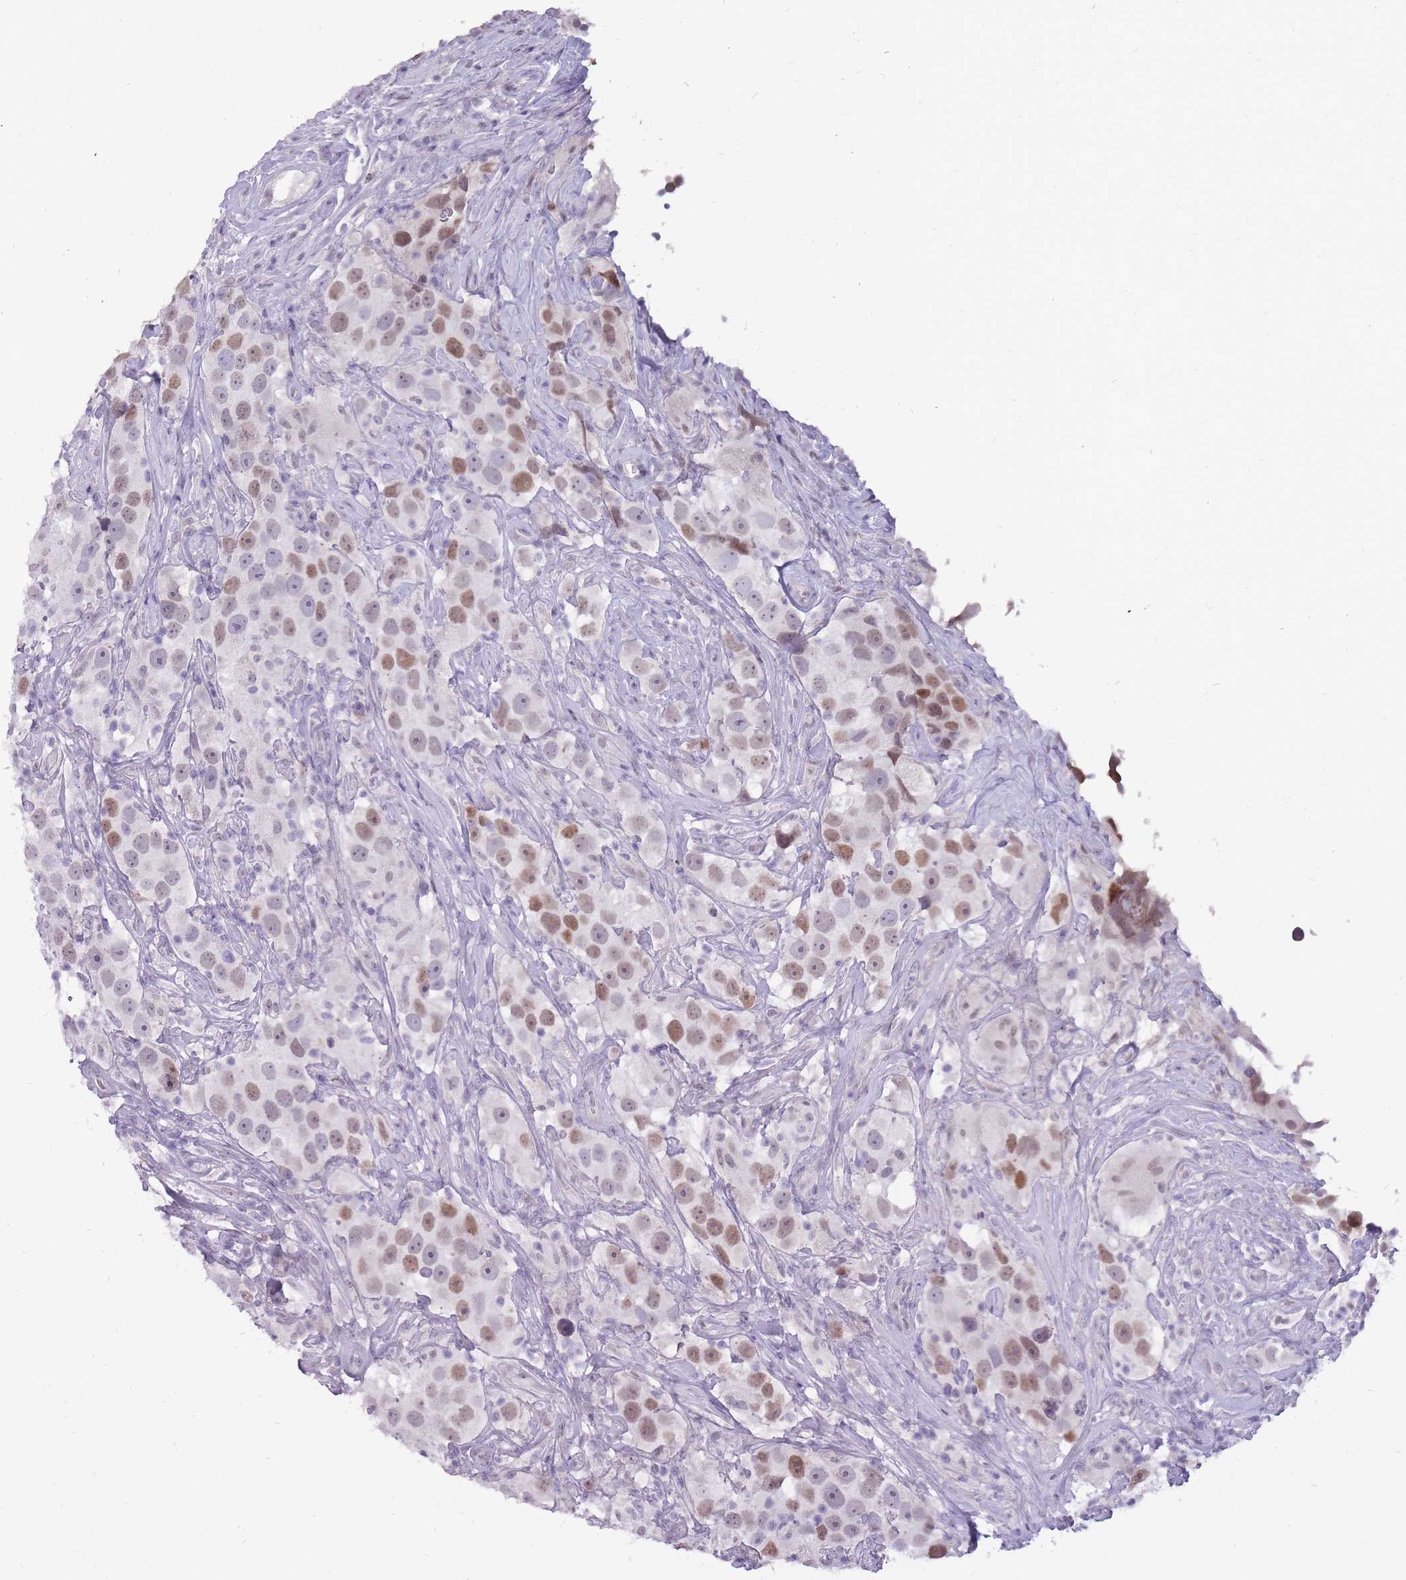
{"staining": {"intensity": "moderate", "quantity": "25%-75%", "location": "nuclear"}, "tissue": "testis cancer", "cell_type": "Tumor cells", "image_type": "cancer", "snomed": [{"axis": "morphology", "description": "Seminoma, NOS"}, {"axis": "topography", "description": "Testis"}], "caption": "A micrograph of human testis seminoma stained for a protein demonstrates moderate nuclear brown staining in tumor cells. Immunohistochemistry stains the protein in brown and the nuclei are stained blue.", "gene": "POMZP3", "patient": {"sex": "male", "age": 49}}